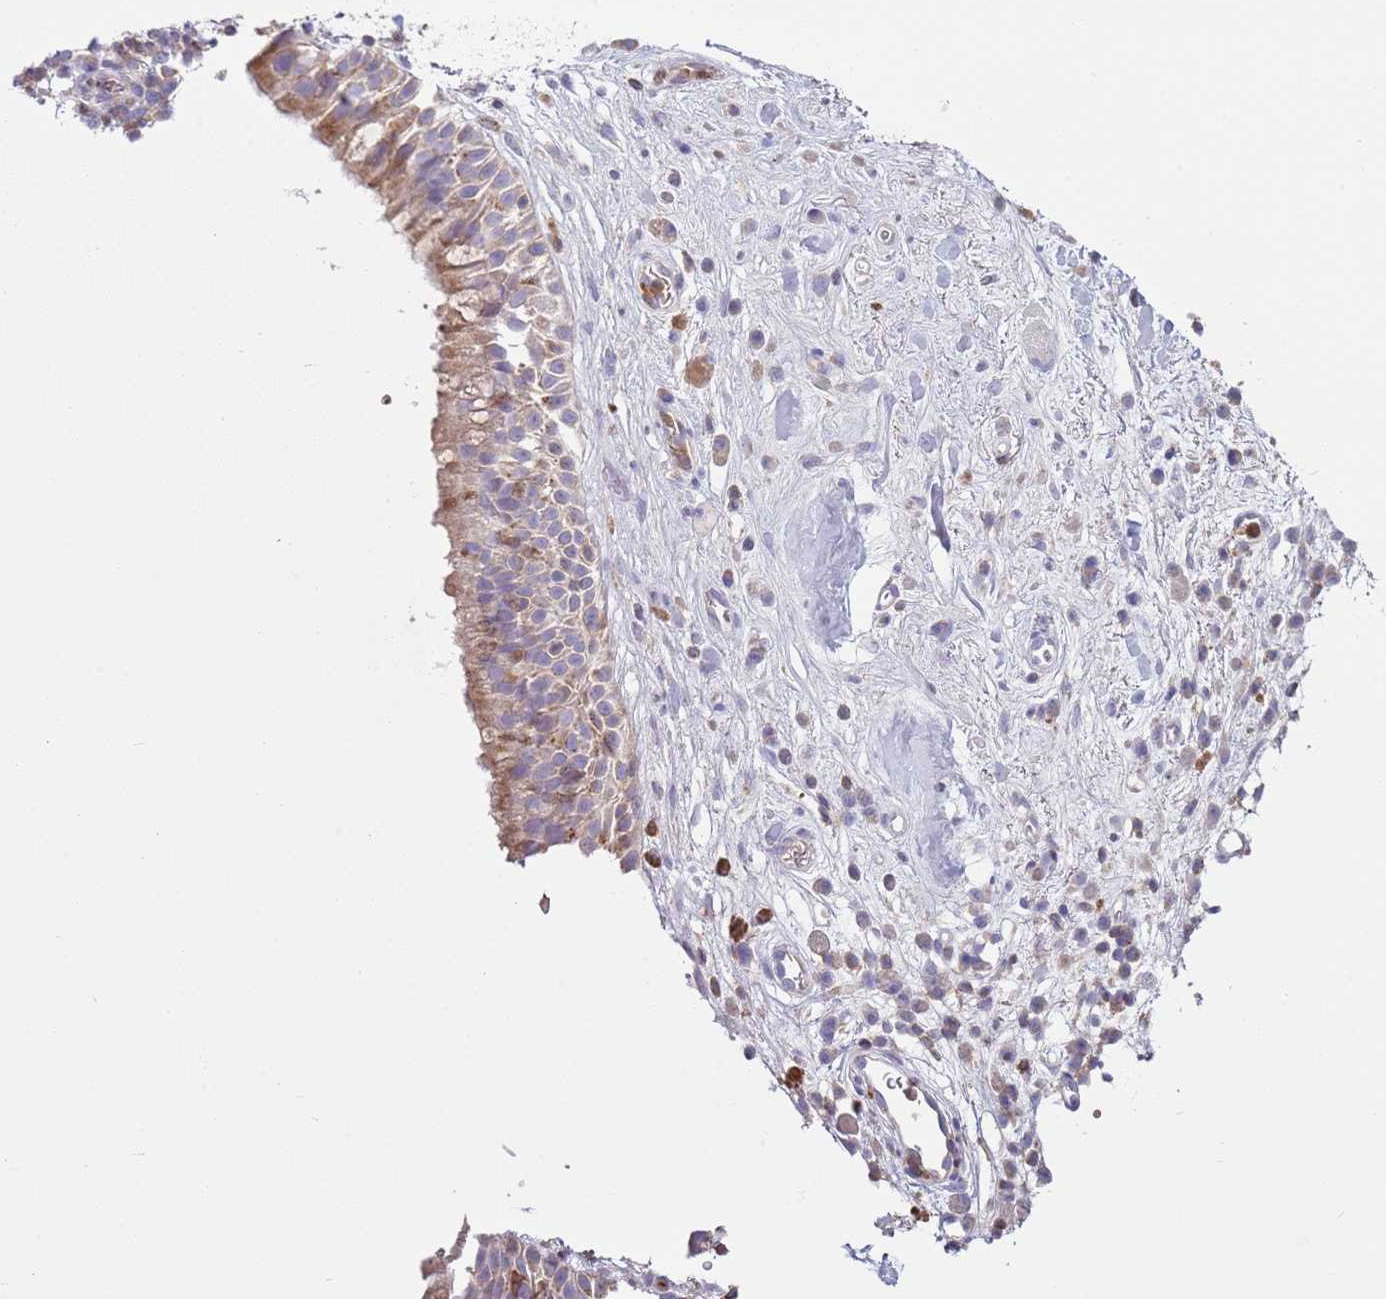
{"staining": {"intensity": "moderate", "quantity": "25%-75%", "location": "cytoplasmic/membranous"}, "tissue": "nasopharynx", "cell_type": "Respiratory epithelial cells", "image_type": "normal", "snomed": [{"axis": "morphology", "description": "Normal tissue, NOS"}, {"axis": "morphology", "description": "Squamous cell carcinoma, NOS"}, {"axis": "topography", "description": "Nasopharynx"}, {"axis": "topography", "description": "Head-Neck"}], "caption": "Benign nasopharynx shows moderate cytoplasmic/membranous positivity in approximately 25%-75% of respiratory epithelial cells.", "gene": "TTPAL", "patient": {"sex": "male", "age": 85}}